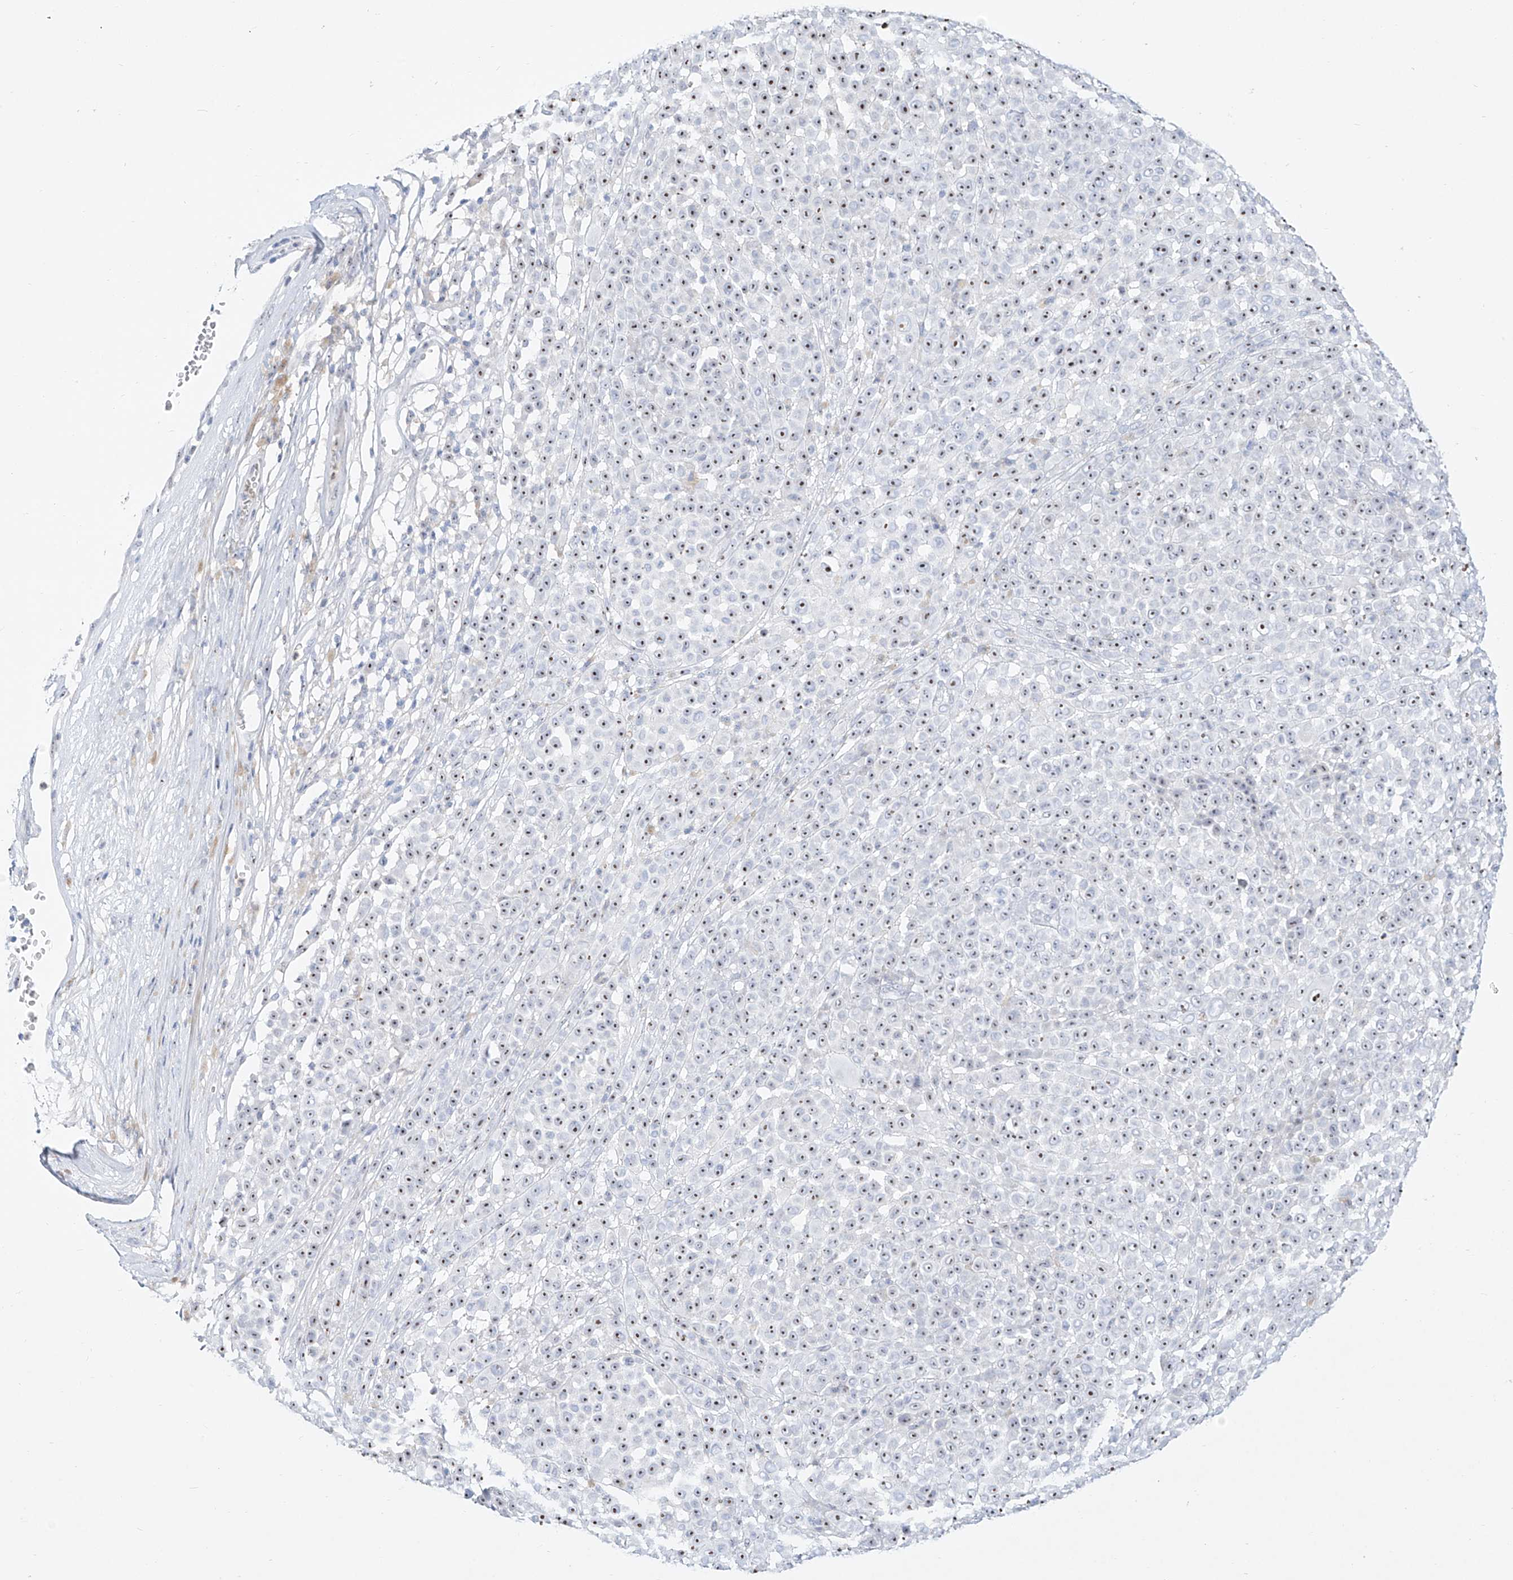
{"staining": {"intensity": "moderate", "quantity": ">75%", "location": "nuclear"}, "tissue": "melanoma", "cell_type": "Tumor cells", "image_type": "cancer", "snomed": [{"axis": "morphology", "description": "Malignant melanoma, NOS"}, {"axis": "topography", "description": "Skin"}], "caption": "Immunohistochemical staining of melanoma displays medium levels of moderate nuclear protein staining in approximately >75% of tumor cells. (brown staining indicates protein expression, while blue staining denotes nuclei).", "gene": "SNU13", "patient": {"sex": "female", "age": 94}}